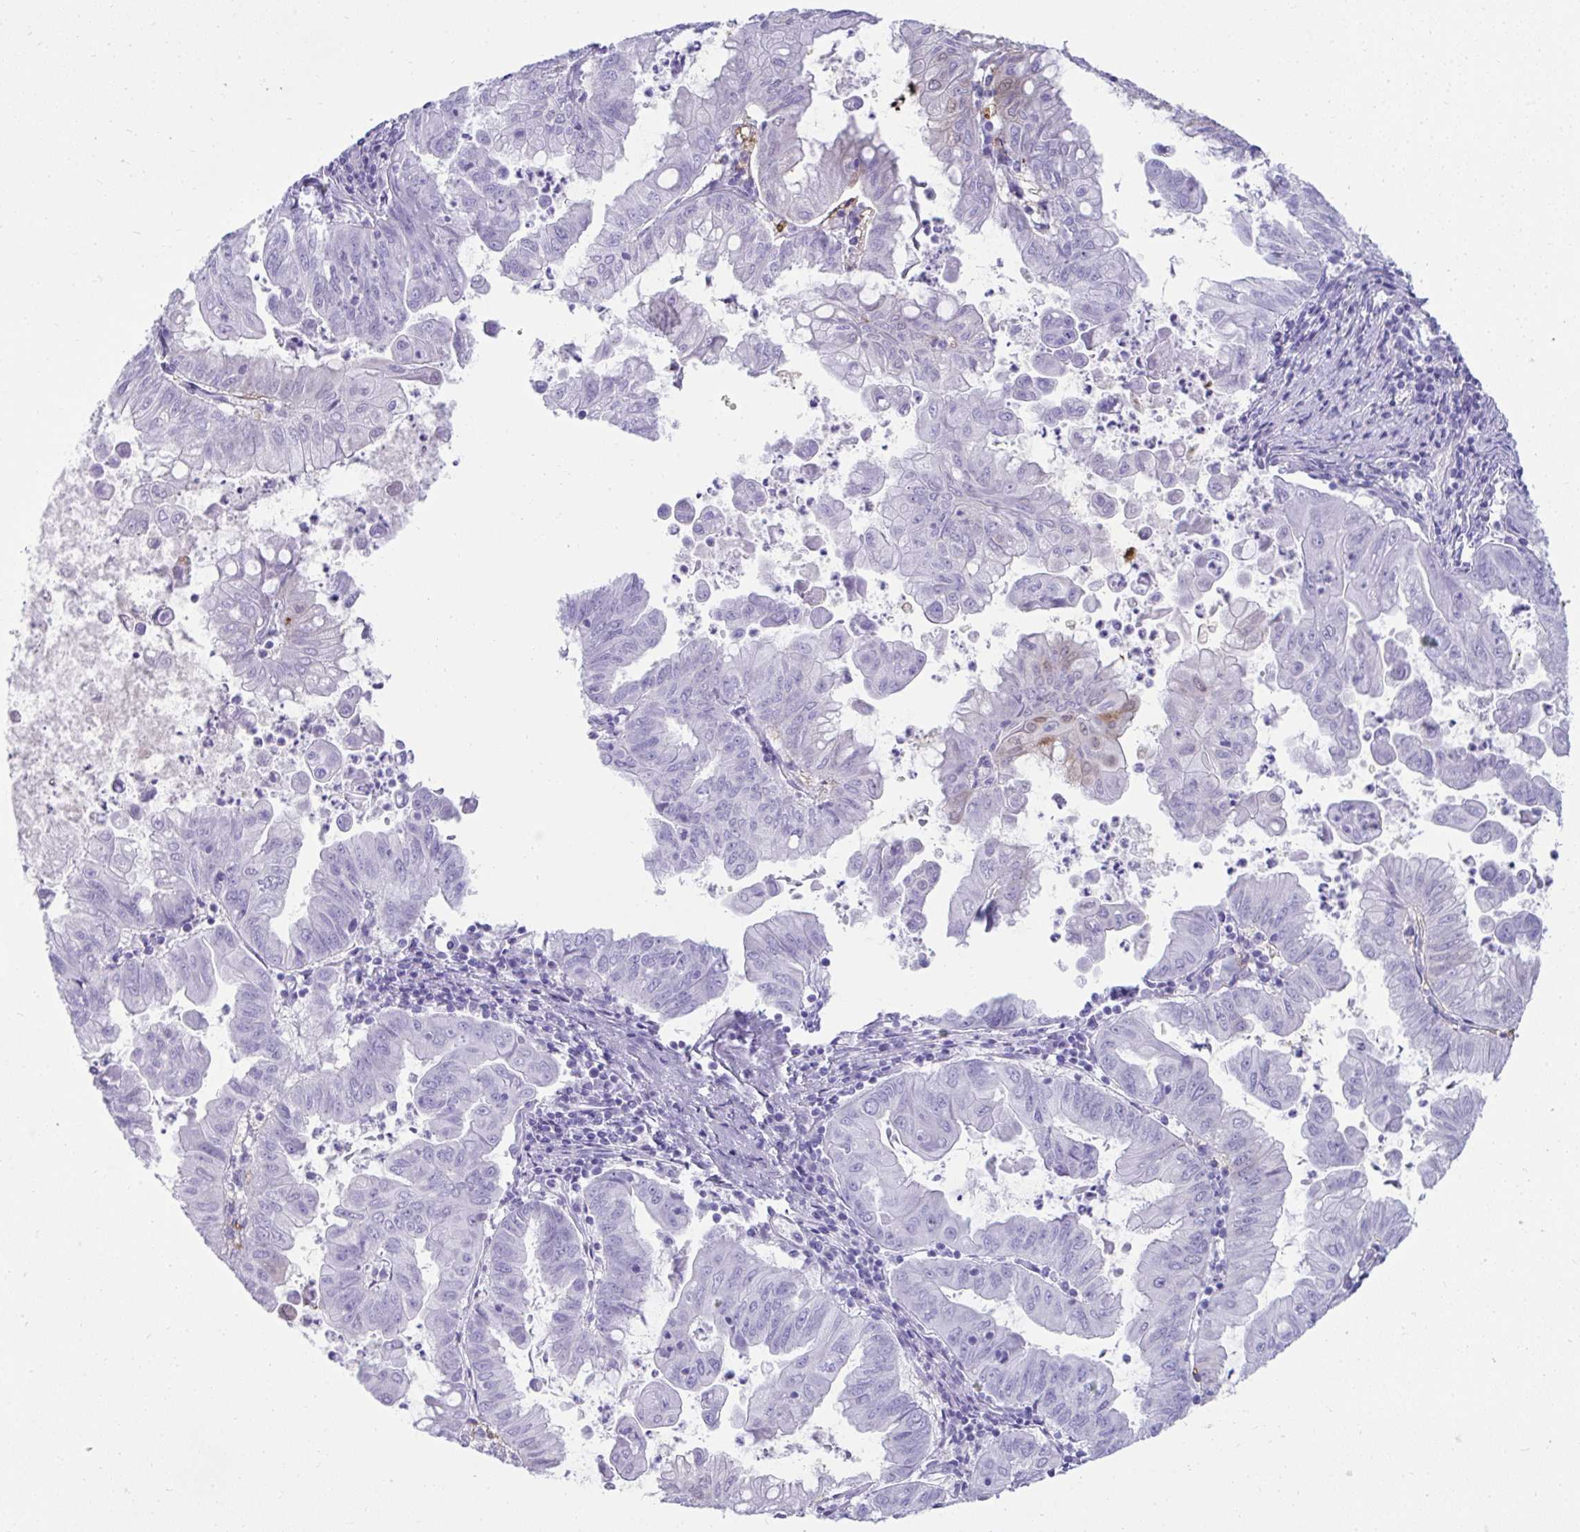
{"staining": {"intensity": "negative", "quantity": "none", "location": "none"}, "tissue": "stomach cancer", "cell_type": "Tumor cells", "image_type": "cancer", "snomed": [{"axis": "morphology", "description": "Adenocarcinoma, NOS"}, {"axis": "topography", "description": "Stomach, upper"}], "caption": "Stomach cancer was stained to show a protein in brown. There is no significant expression in tumor cells. The staining is performed using DAB (3,3'-diaminobenzidine) brown chromogen with nuclei counter-stained in using hematoxylin.", "gene": "PSCA", "patient": {"sex": "male", "age": 80}}